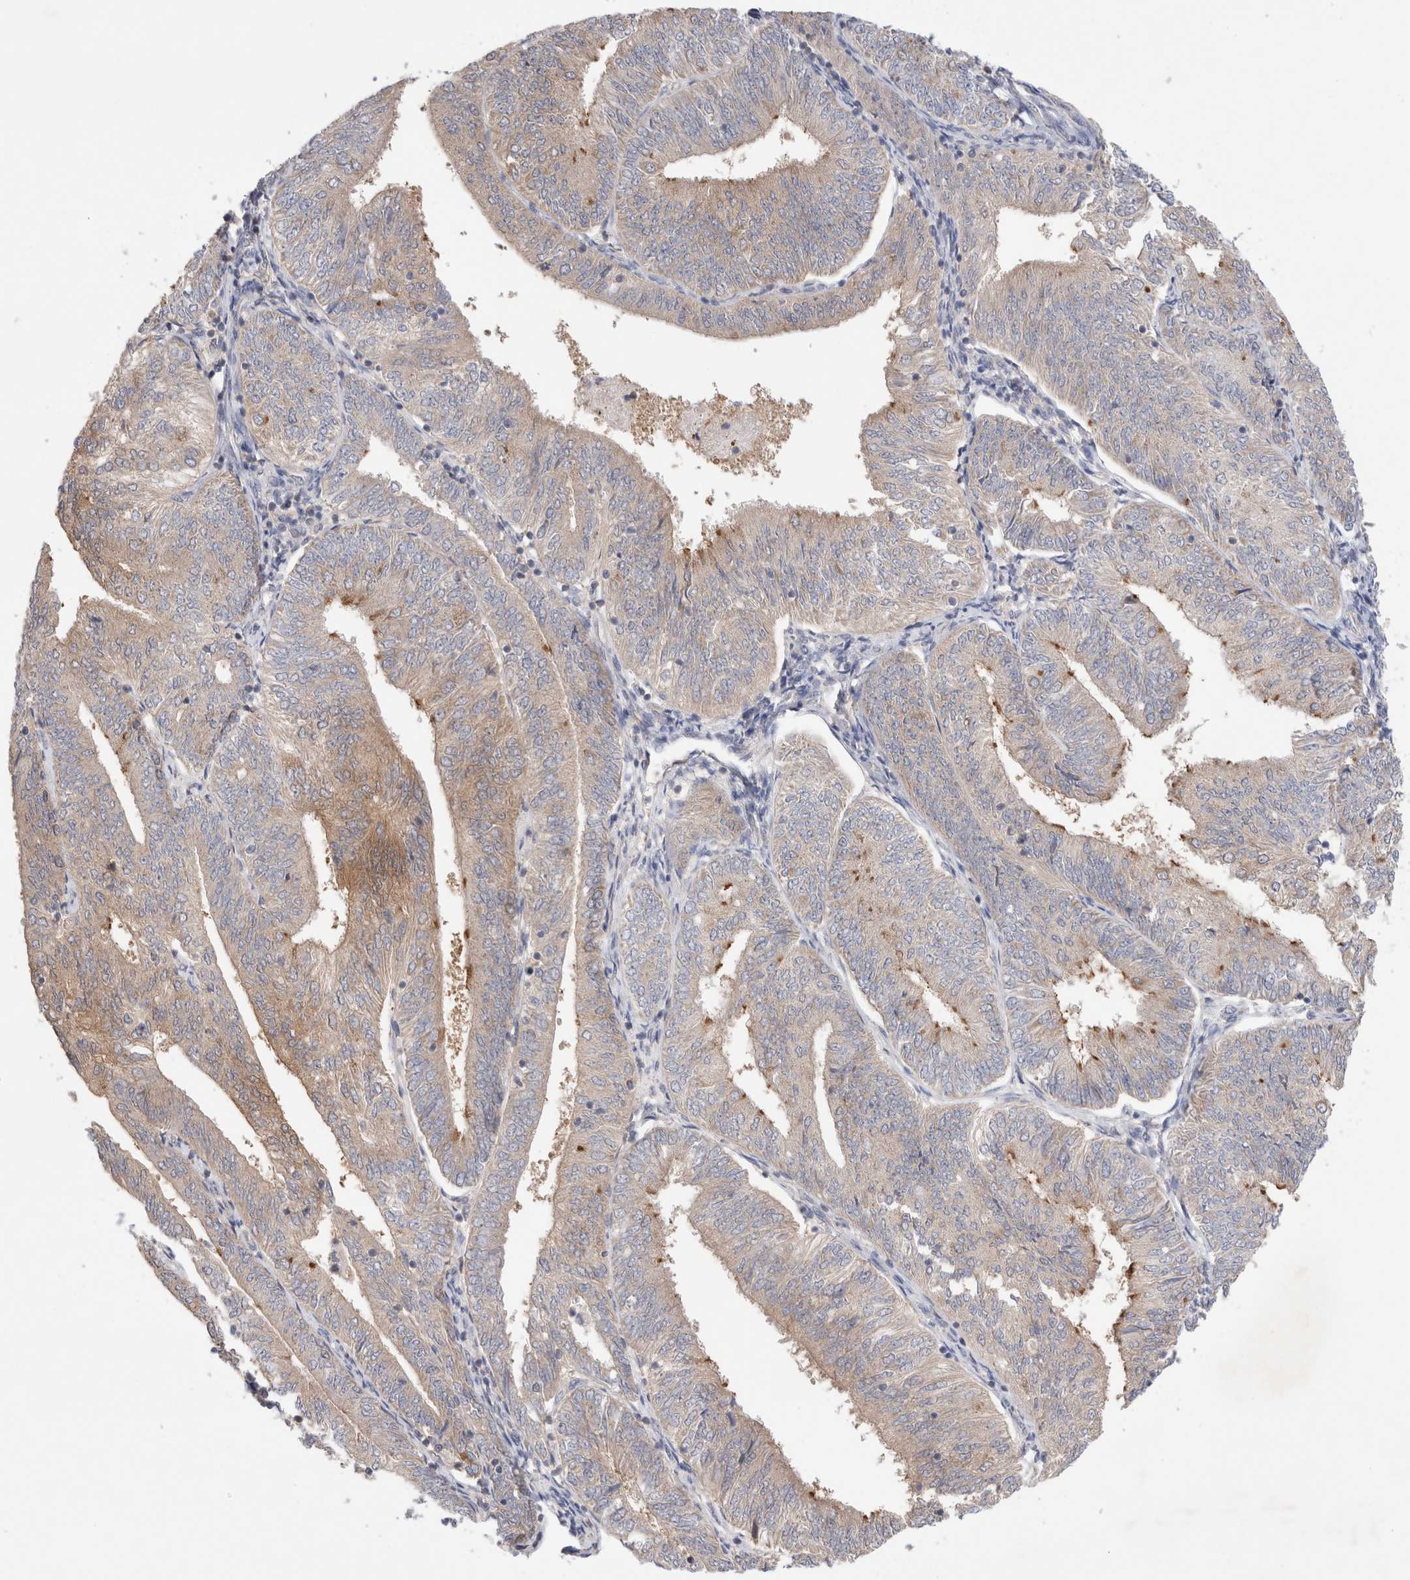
{"staining": {"intensity": "moderate", "quantity": "<25%", "location": "cytoplasmic/membranous"}, "tissue": "endometrial cancer", "cell_type": "Tumor cells", "image_type": "cancer", "snomed": [{"axis": "morphology", "description": "Adenocarcinoma, NOS"}, {"axis": "topography", "description": "Endometrium"}], "caption": "Immunohistochemistry (IHC) photomicrograph of neoplastic tissue: human endometrial adenocarcinoma stained using immunohistochemistry demonstrates low levels of moderate protein expression localized specifically in the cytoplasmic/membranous of tumor cells, appearing as a cytoplasmic/membranous brown color.", "gene": "IFT74", "patient": {"sex": "female", "age": 58}}